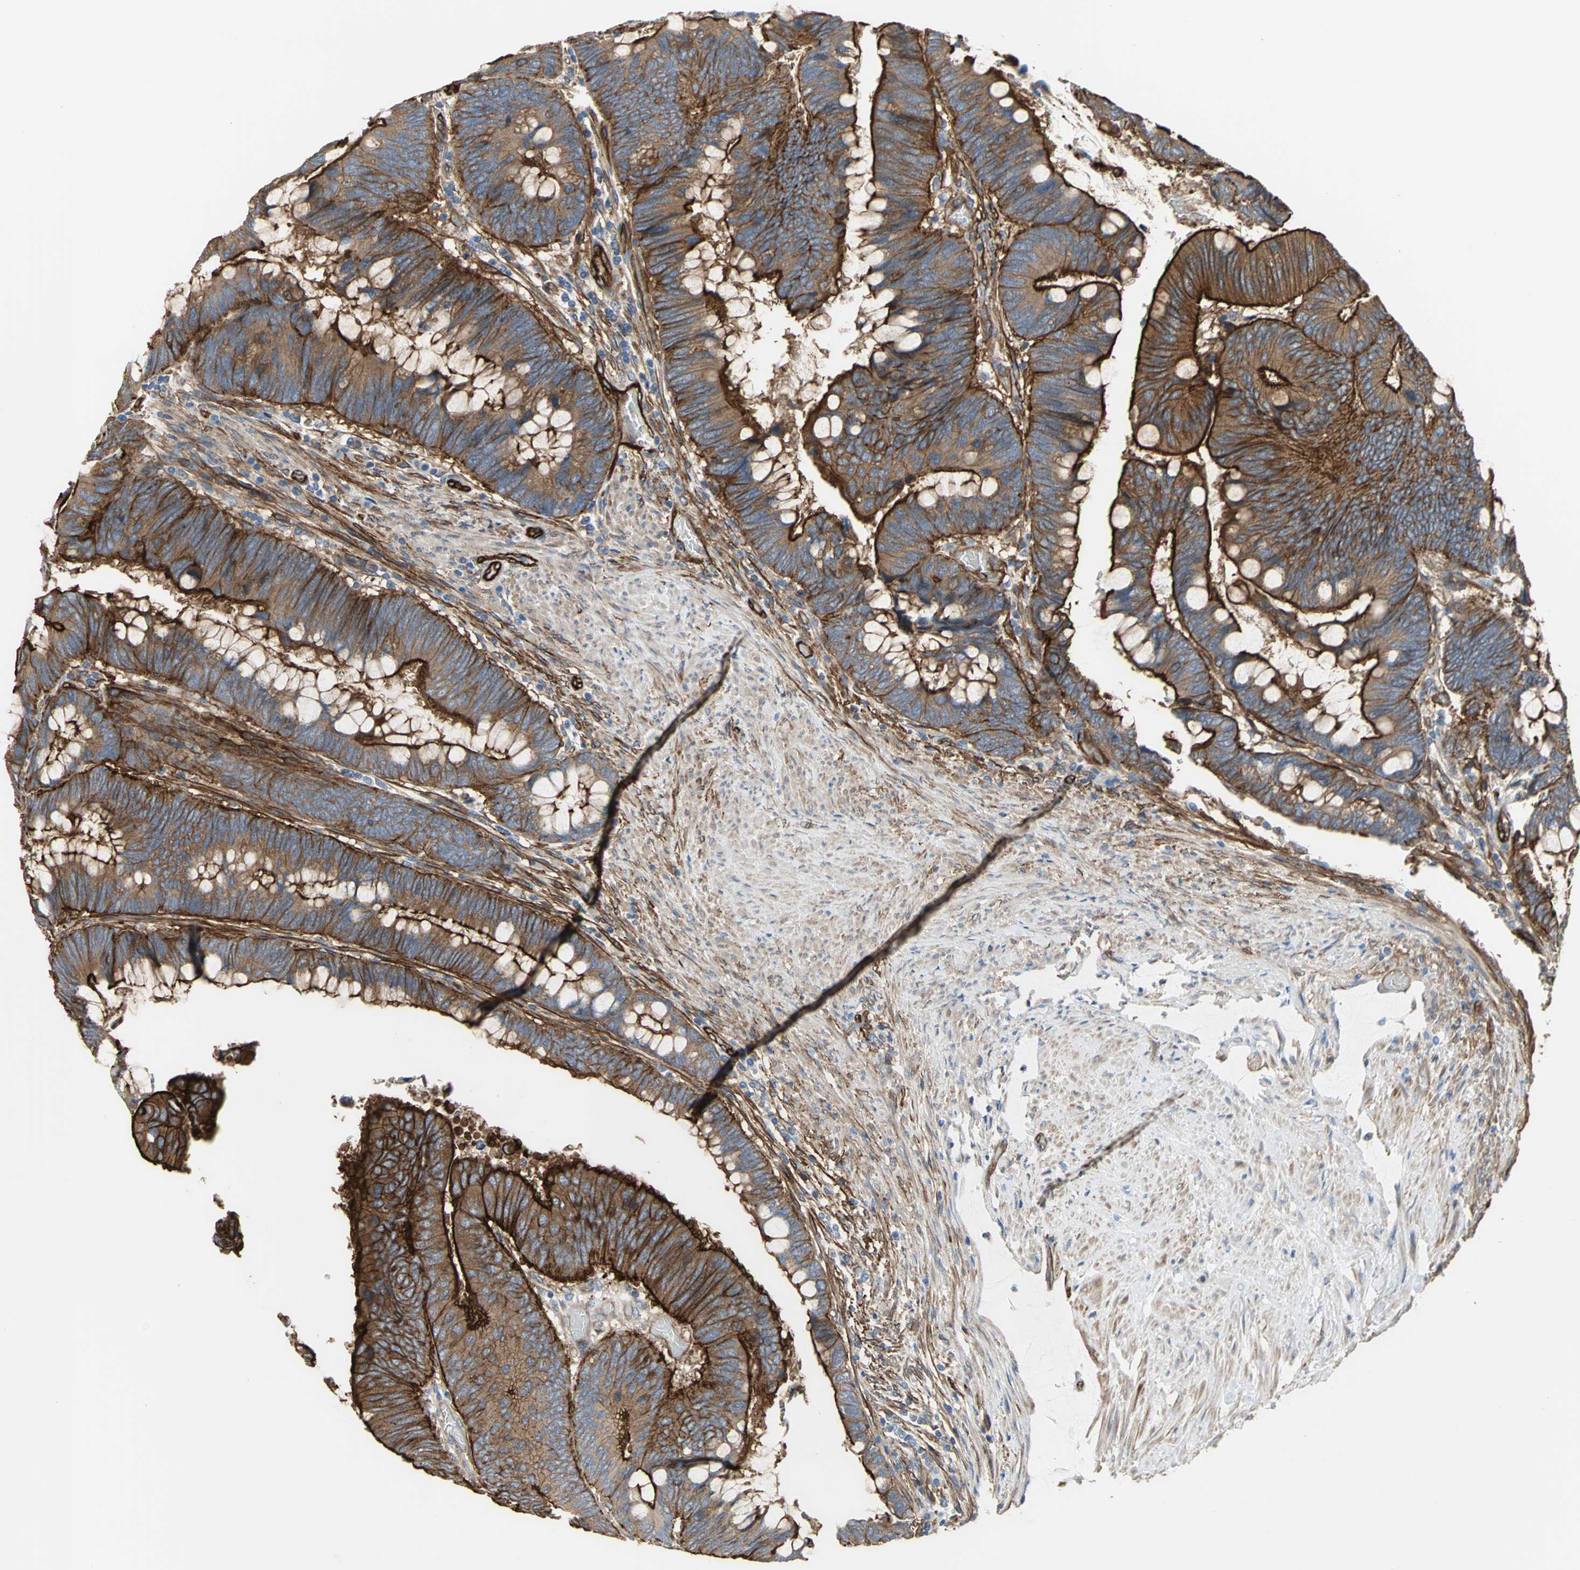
{"staining": {"intensity": "strong", "quantity": ">75%", "location": "cytoplasmic/membranous"}, "tissue": "colorectal cancer", "cell_type": "Tumor cells", "image_type": "cancer", "snomed": [{"axis": "morphology", "description": "Normal tissue, NOS"}, {"axis": "morphology", "description": "Adenocarcinoma, NOS"}, {"axis": "topography", "description": "Rectum"}], "caption": "Immunohistochemical staining of human colorectal cancer exhibits strong cytoplasmic/membranous protein expression in approximately >75% of tumor cells. Nuclei are stained in blue.", "gene": "FLNB", "patient": {"sex": "male", "age": 92}}